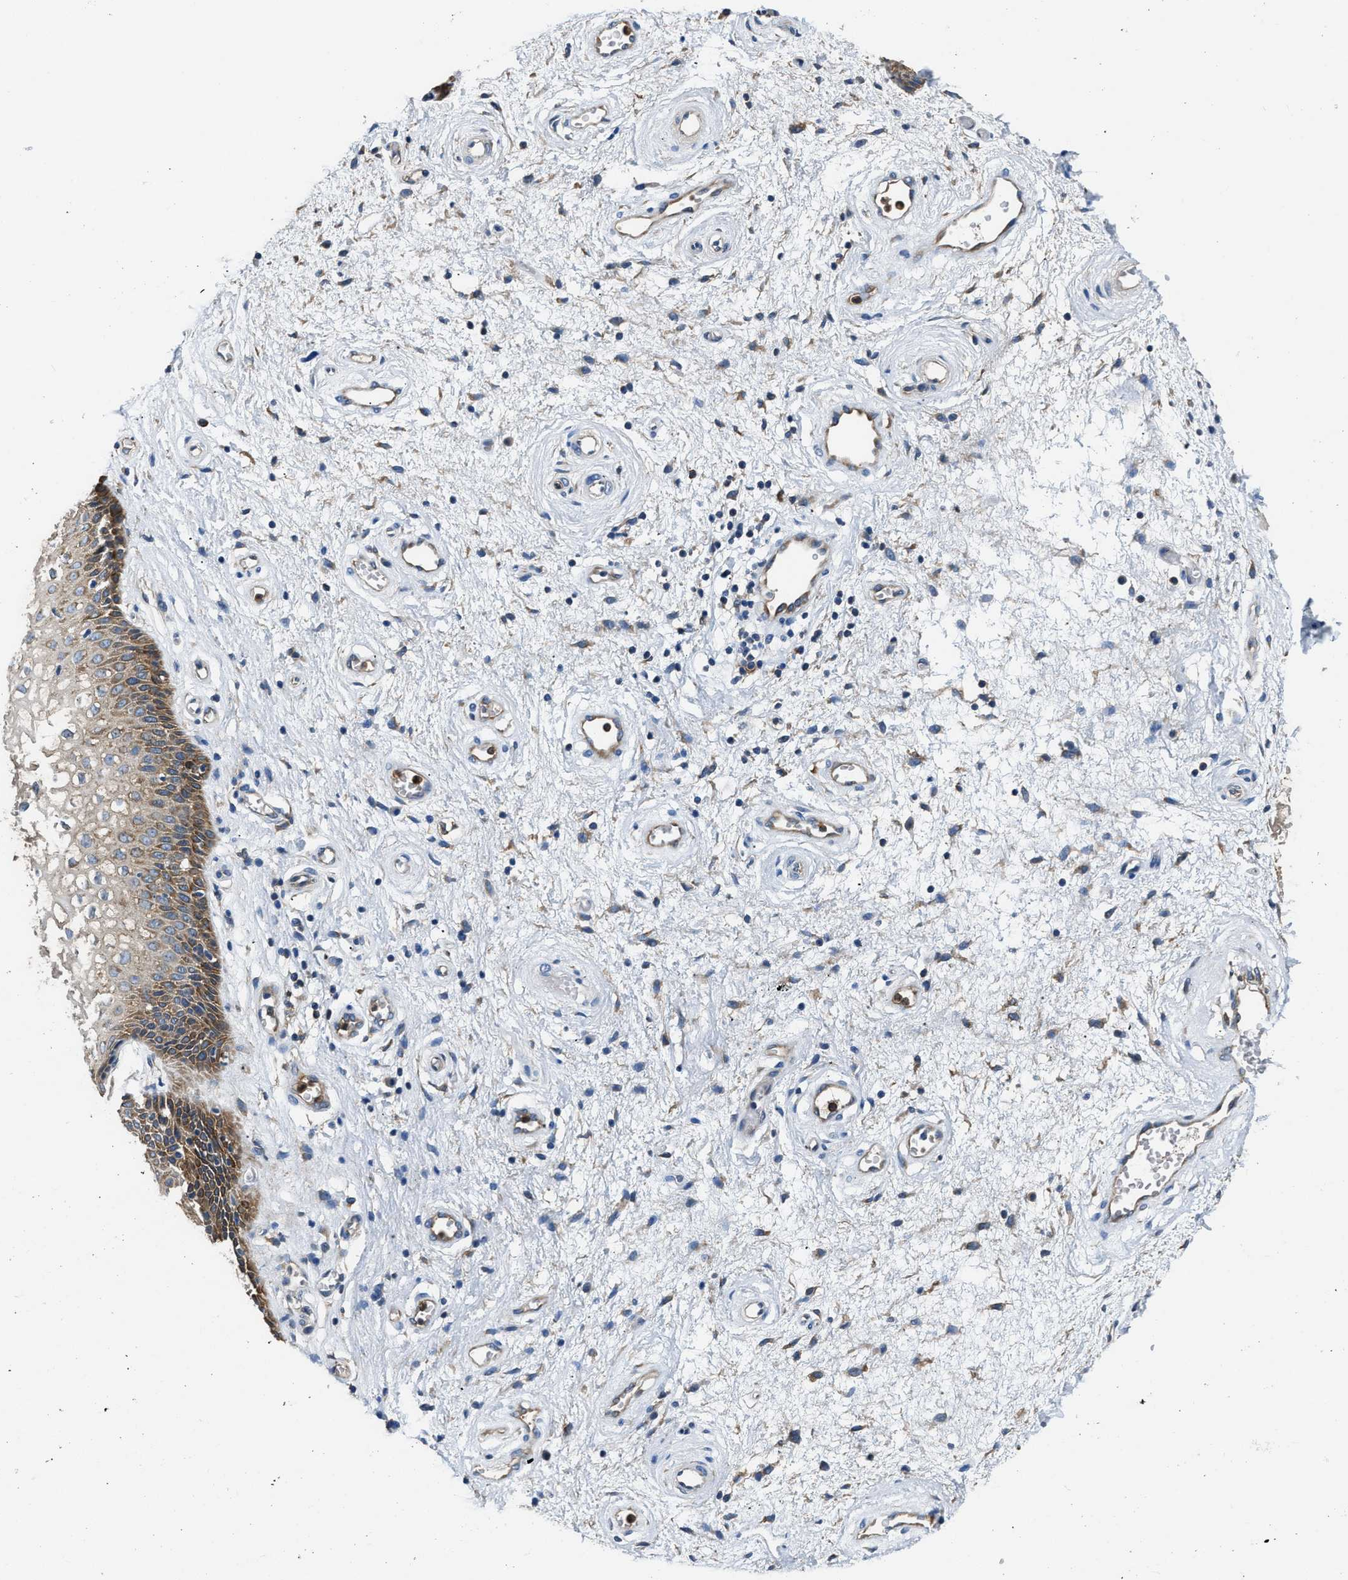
{"staining": {"intensity": "moderate", "quantity": "25%-75%", "location": "cytoplasmic/membranous"}, "tissue": "vagina", "cell_type": "Squamous epithelial cells", "image_type": "normal", "snomed": [{"axis": "morphology", "description": "Normal tissue, NOS"}, {"axis": "topography", "description": "Vagina"}], "caption": "Immunohistochemical staining of unremarkable human vagina demonstrates 25%-75% levels of moderate cytoplasmic/membranous protein positivity in approximately 25%-75% of squamous epithelial cells. The protein is shown in brown color, while the nuclei are stained blue.", "gene": "PKM", "patient": {"sex": "female", "age": 34}}